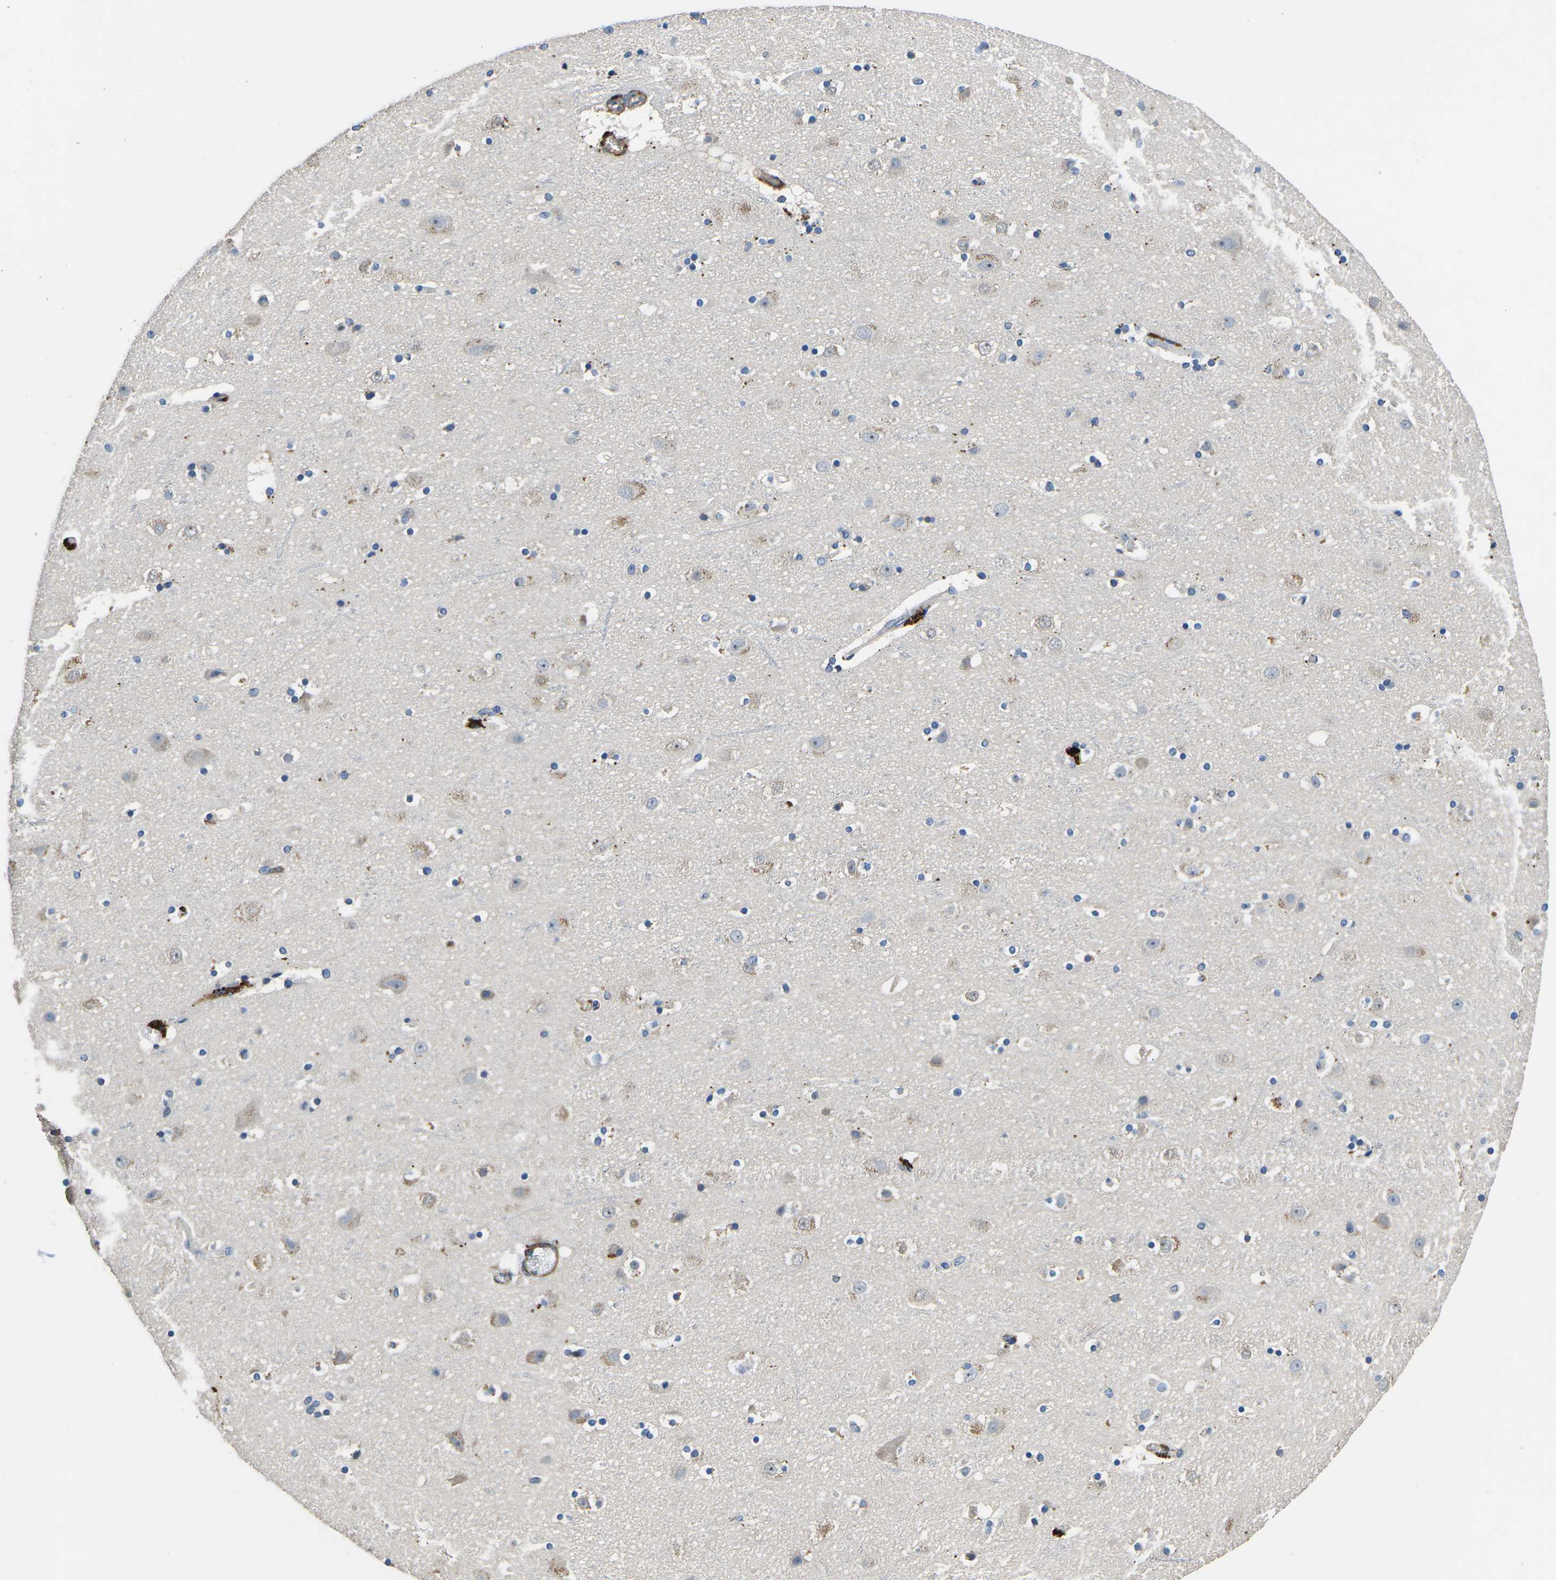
{"staining": {"intensity": "weak", "quantity": ">75%", "location": "cytoplasmic/membranous"}, "tissue": "cerebral cortex", "cell_type": "Endothelial cells", "image_type": "normal", "snomed": [{"axis": "morphology", "description": "Normal tissue, NOS"}, {"axis": "topography", "description": "Cerebral cortex"}], "caption": "Cerebral cortex stained for a protein (brown) demonstrates weak cytoplasmic/membranous positive expression in about >75% of endothelial cells.", "gene": "KCNJ15", "patient": {"sex": "male", "age": 45}}